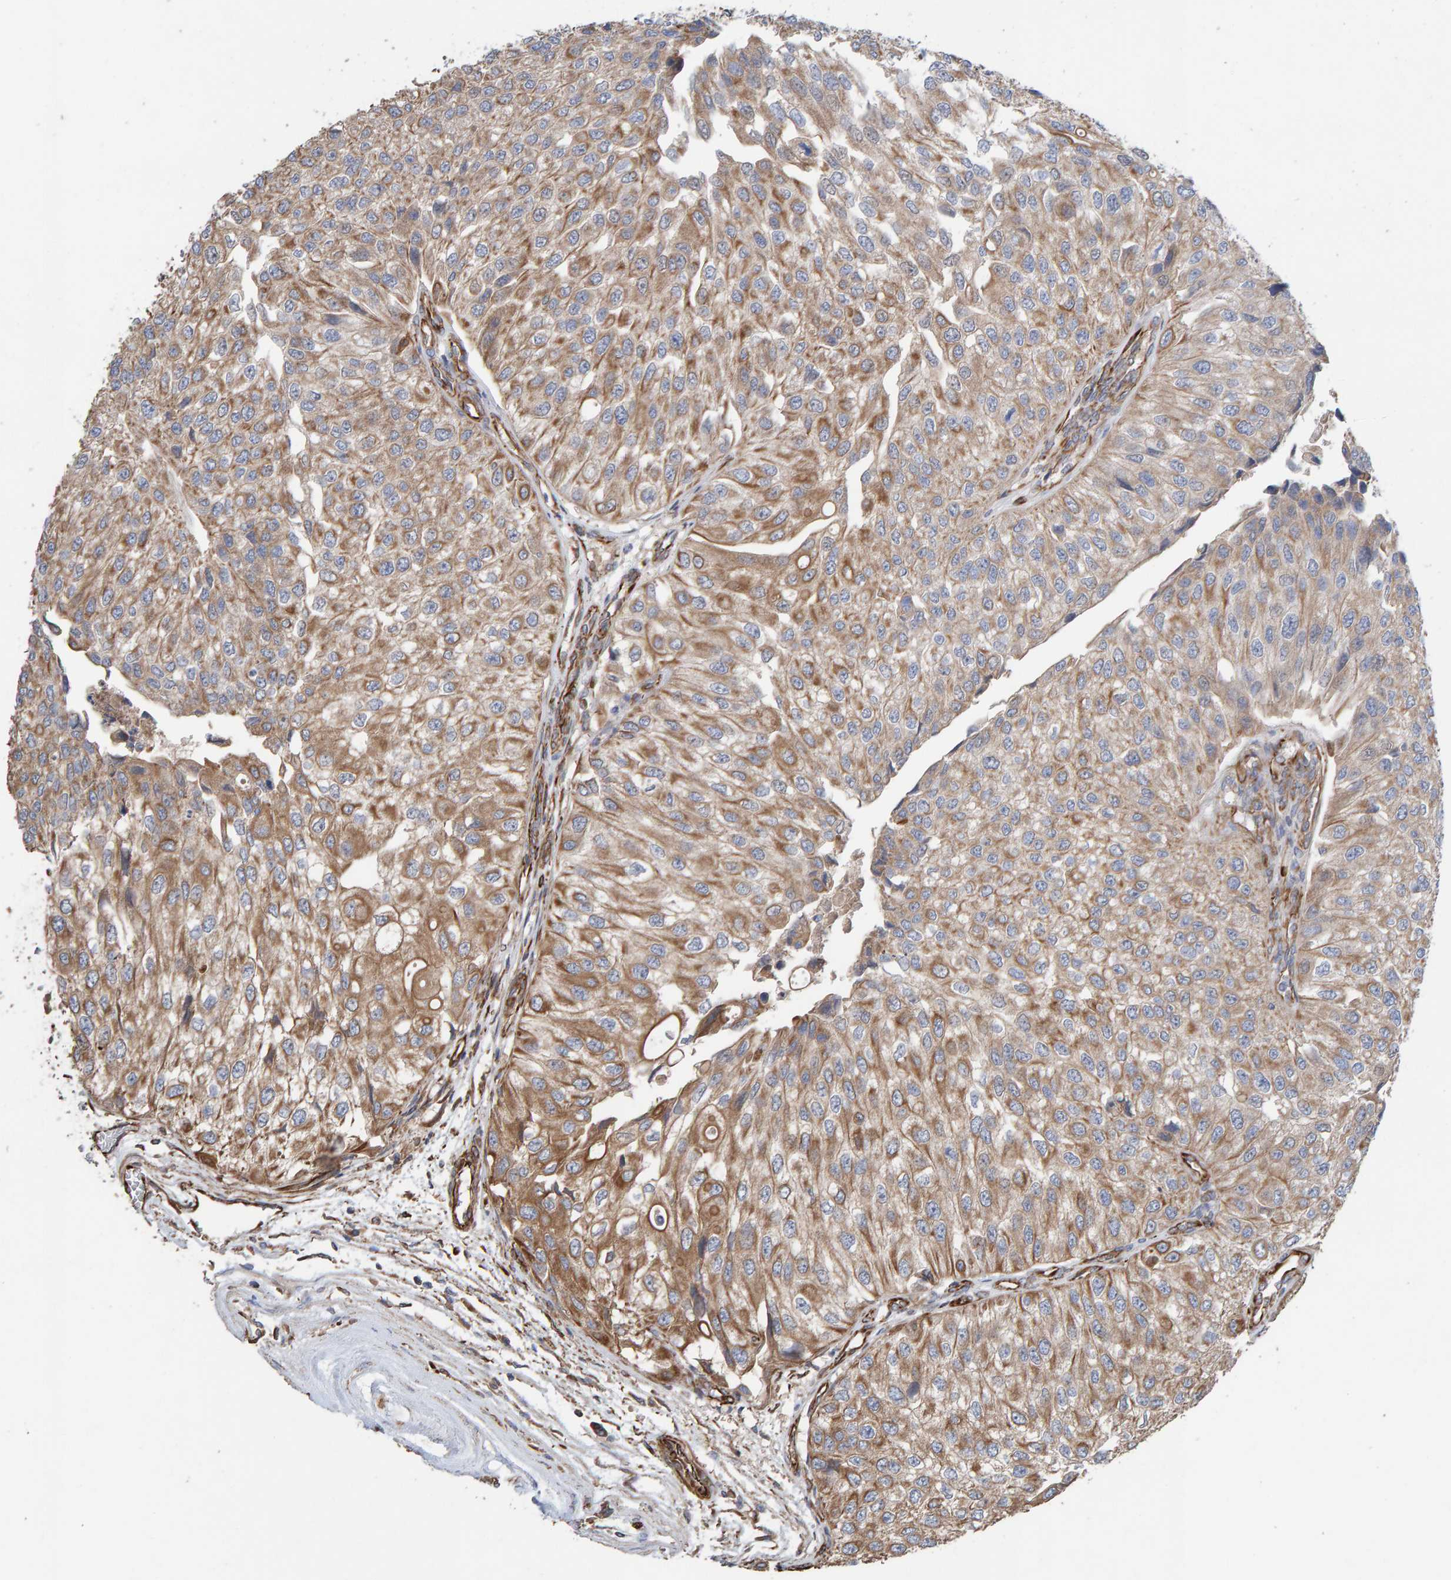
{"staining": {"intensity": "moderate", "quantity": ">75%", "location": "cytoplasmic/membranous"}, "tissue": "urothelial cancer", "cell_type": "Tumor cells", "image_type": "cancer", "snomed": [{"axis": "morphology", "description": "Urothelial carcinoma, High grade"}, {"axis": "topography", "description": "Kidney"}, {"axis": "topography", "description": "Urinary bladder"}], "caption": "The histopathology image demonstrates a brown stain indicating the presence of a protein in the cytoplasmic/membranous of tumor cells in urothelial cancer.", "gene": "ZNF347", "patient": {"sex": "male", "age": 77}}